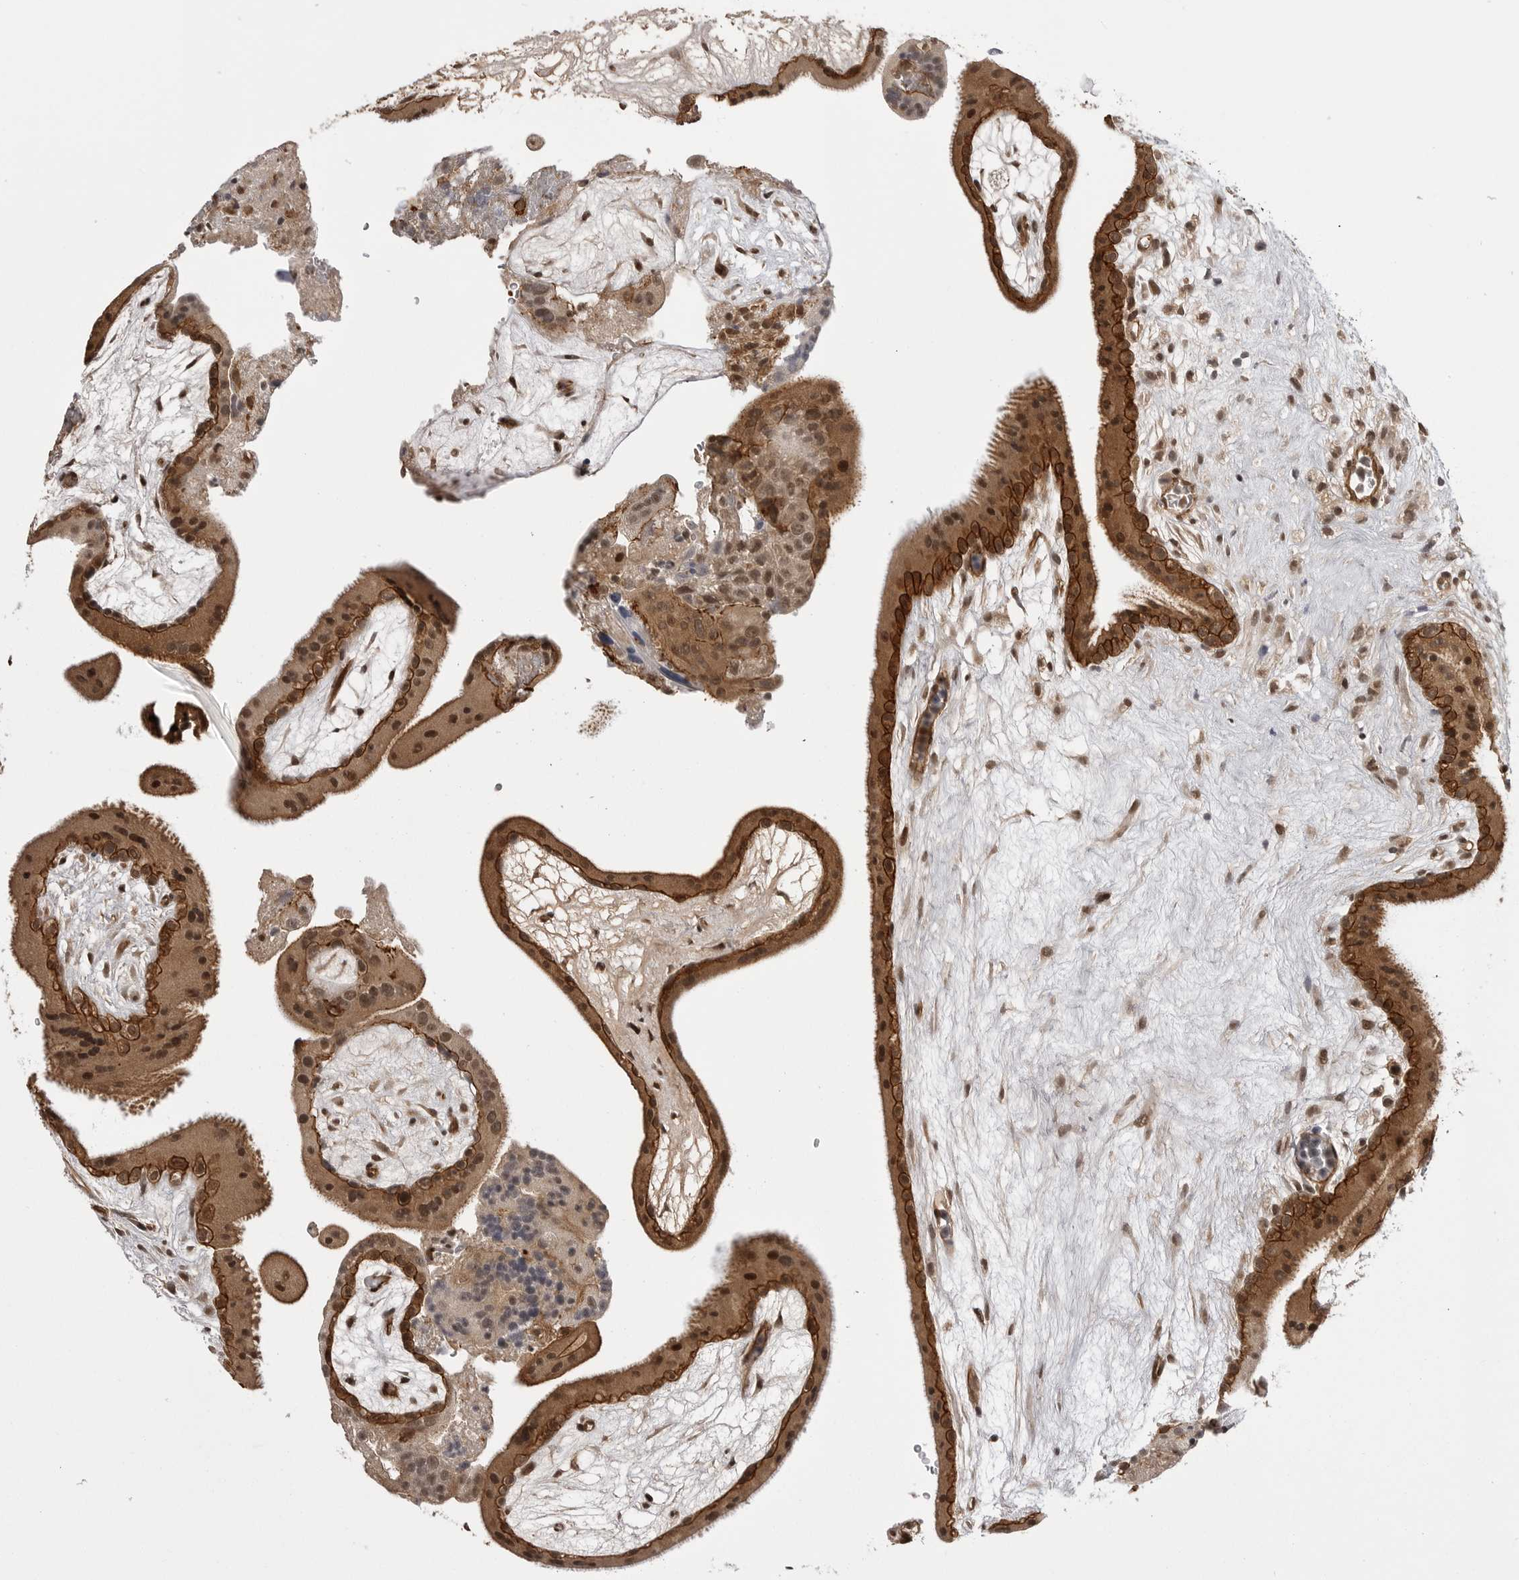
{"staining": {"intensity": "strong", "quantity": ">75%", "location": "cytoplasmic/membranous,nuclear"}, "tissue": "placenta", "cell_type": "Trophoblastic cells", "image_type": "normal", "snomed": [{"axis": "morphology", "description": "Normal tissue, NOS"}, {"axis": "topography", "description": "Placenta"}], "caption": "Immunohistochemical staining of unremarkable human placenta displays strong cytoplasmic/membranous,nuclear protein expression in about >75% of trophoblastic cells. (DAB (3,3'-diaminobenzidine) IHC, brown staining for protein, blue staining for nuclei).", "gene": "SORBS1", "patient": {"sex": "female", "age": 19}}